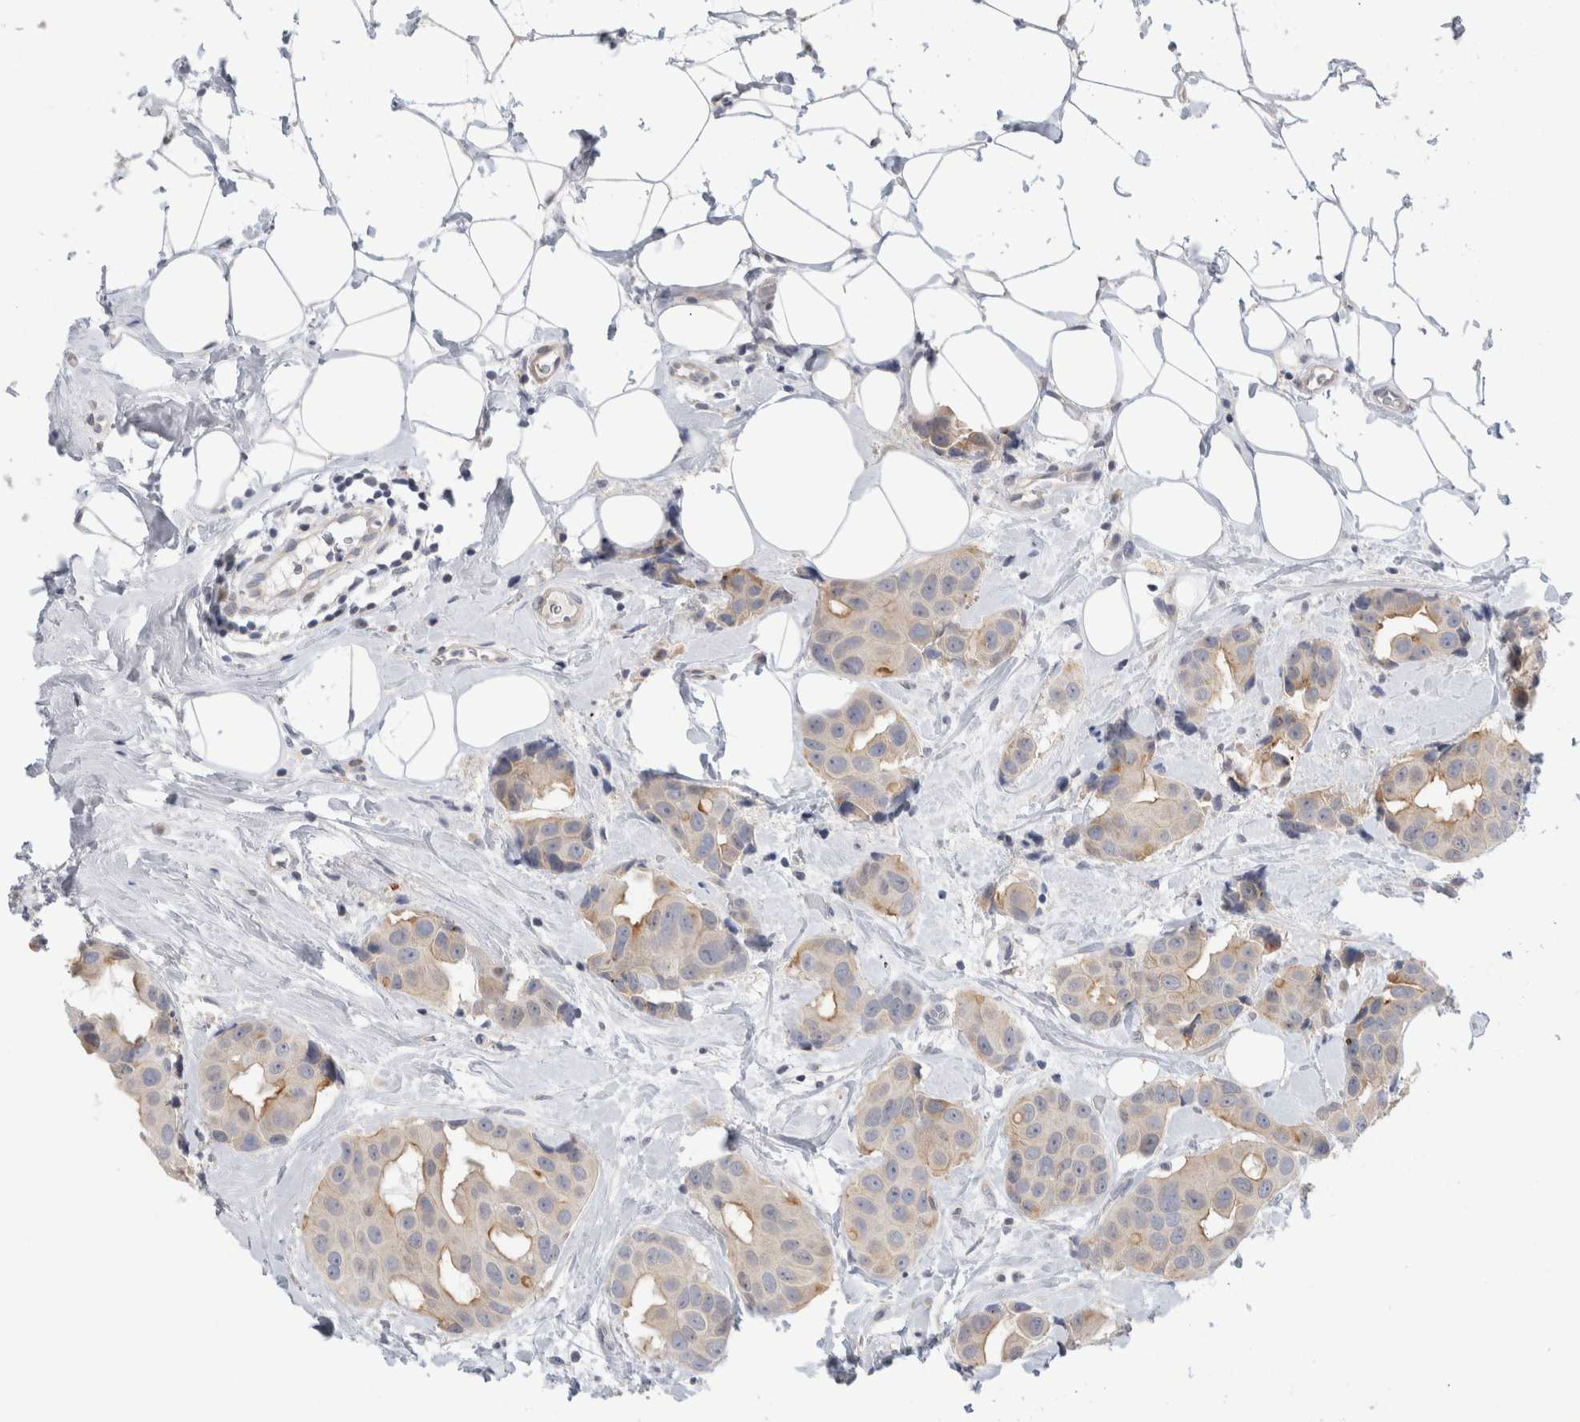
{"staining": {"intensity": "weak", "quantity": "<25%", "location": "cytoplasmic/membranous"}, "tissue": "breast cancer", "cell_type": "Tumor cells", "image_type": "cancer", "snomed": [{"axis": "morphology", "description": "Normal tissue, NOS"}, {"axis": "morphology", "description": "Duct carcinoma"}, {"axis": "topography", "description": "Breast"}], "caption": "Tumor cells show no significant expression in infiltrating ductal carcinoma (breast).", "gene": "SYTL5", "patient": {"sex": "female", "age": 39}}